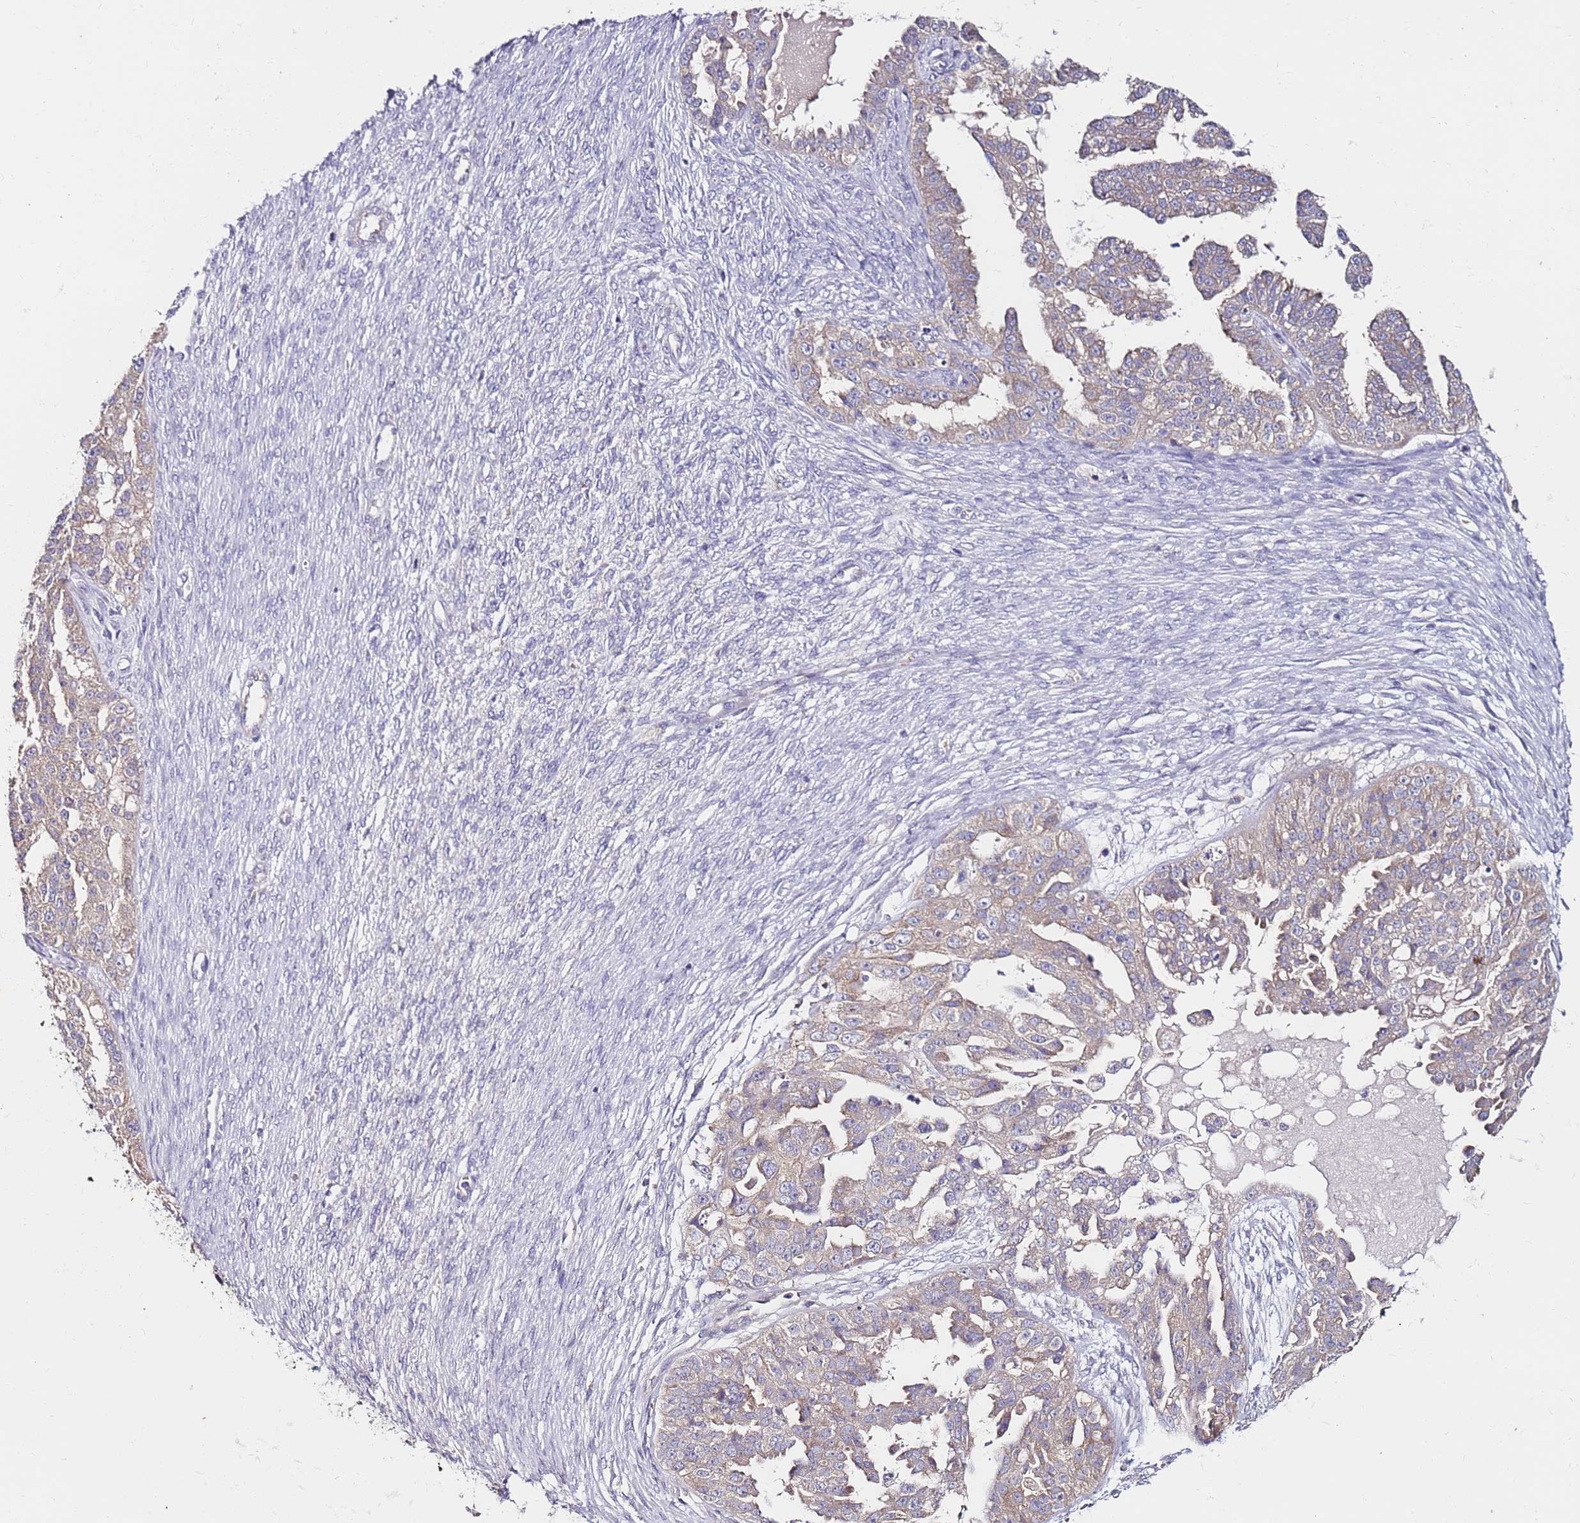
{"staining": {"intensity": "negative", "quantity": "none", "location": "none"}, "tissue": "ovarian cancer", "cell_type": "Tumor cells", "image_type": "cancer", "snomed": [{"axis": "morphology", "description": "Cystadenocarcinoma, serous, NOS"}, {"axis": "topography", "description": "Ovary"}], "caption": "Tumor cells show no significant expression in serous cystadenocarcinoma (ovarian). (DAB IHC with hematoxylin counter stain).", "gene": "SRRM5", "patient": {"sex": "female", "age": 58}}